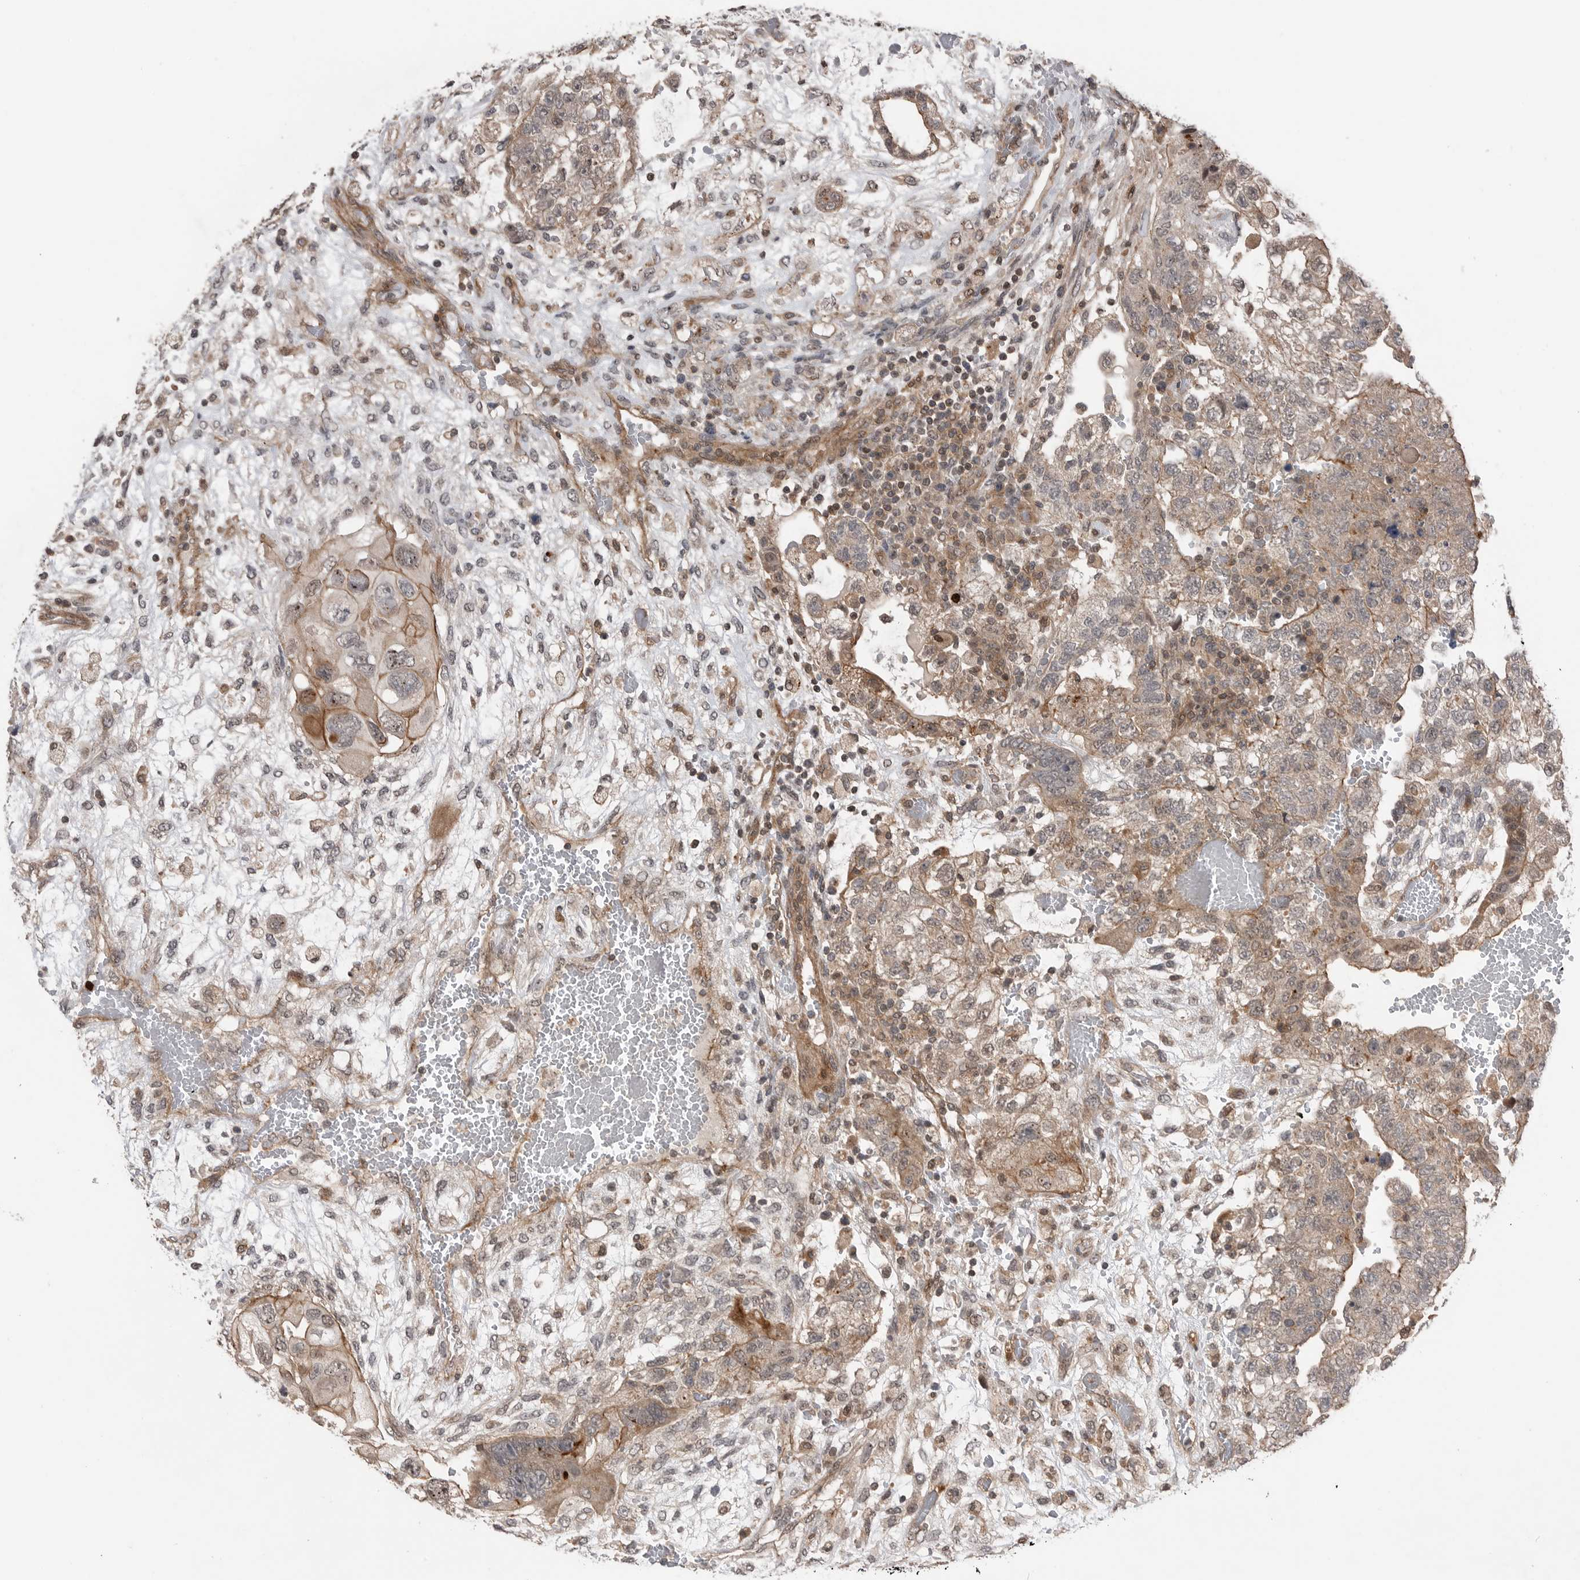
{"staining": {"intensity": "weak", "quantity": ">75%", "location": "cytoplasmic/membranous"}, "tissue": "testis cancer", "cell_type": "Tumor cells", "image_type": "cancer", "snomed": [{"axis": "morphology", "description": "Carcinoma, Embryonal, NOS"}, {"axis": "topography", "description": "Testis"}], "caption": "Human testis cancer (embryonal carcinoma) stained with a brown dye demonstrates weak cytoplasmic/membranous positive expression in about >75% of tumor cells.", "gene": "PEAK1", "patient": {"sex": "male", "age": 36}}